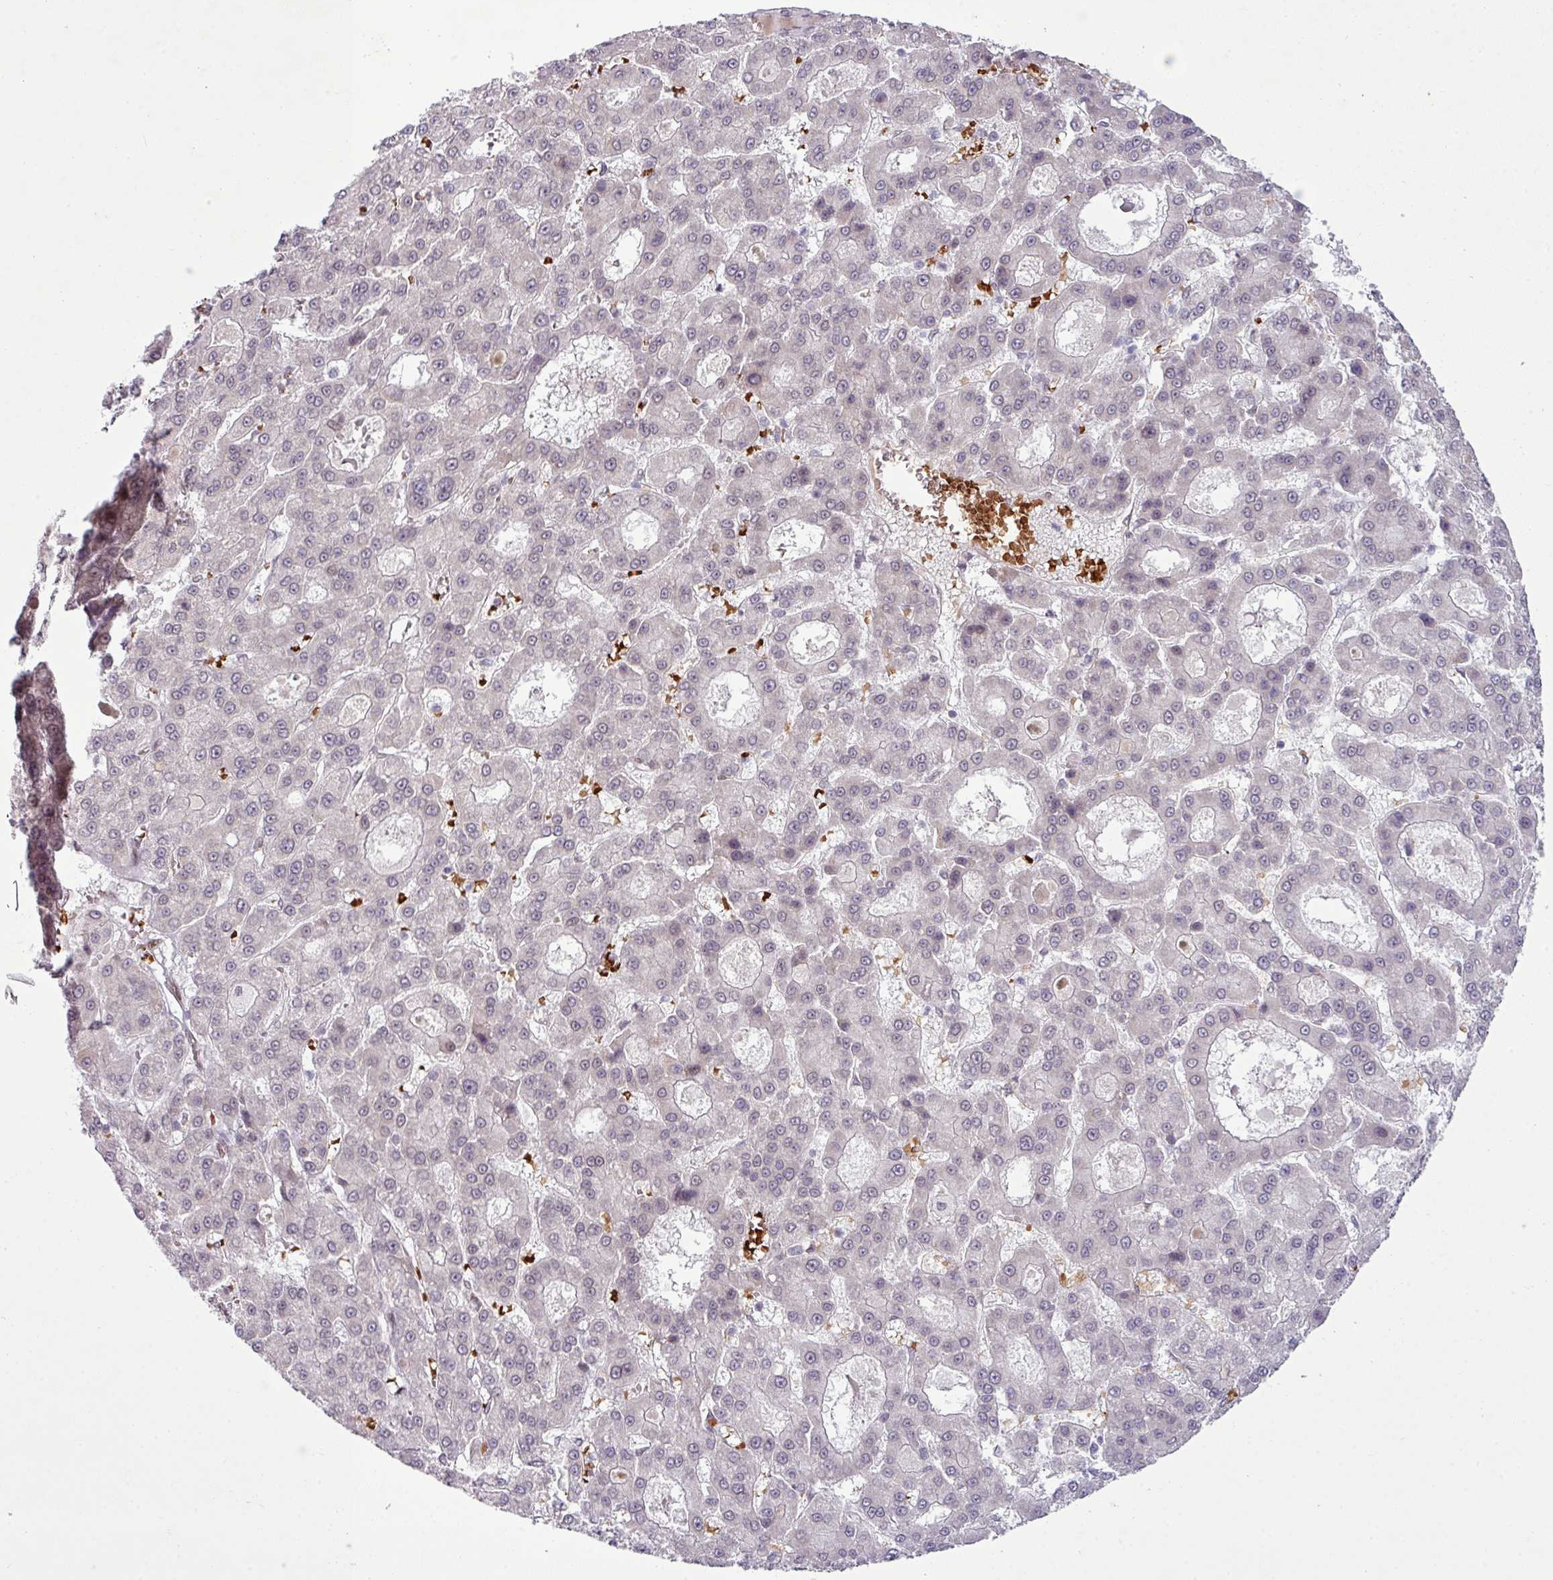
{"staining": {"intensity": "negative", "quantity": "none", "location": "none"}, "tissue": "liver cancer", "cell_type": "Tumor cells", "image_type": "cancer", "snomed": [{"axis": "morphology", "description": "Carcinoma, Hepatocellular, NOS"}, {"axis": "topography", "description": "Liver"}], "caption": "Immunohistochemistry (IHC) photomicrograph of neoplastic tissue: human liver cancer stained with DAB displays no significant protein expression in tumor cells. (Brightfield microscopy of DAB IHC at high magnification).", "gene": "PRDM5", "patient": {"sex": "male", "age": 70}}